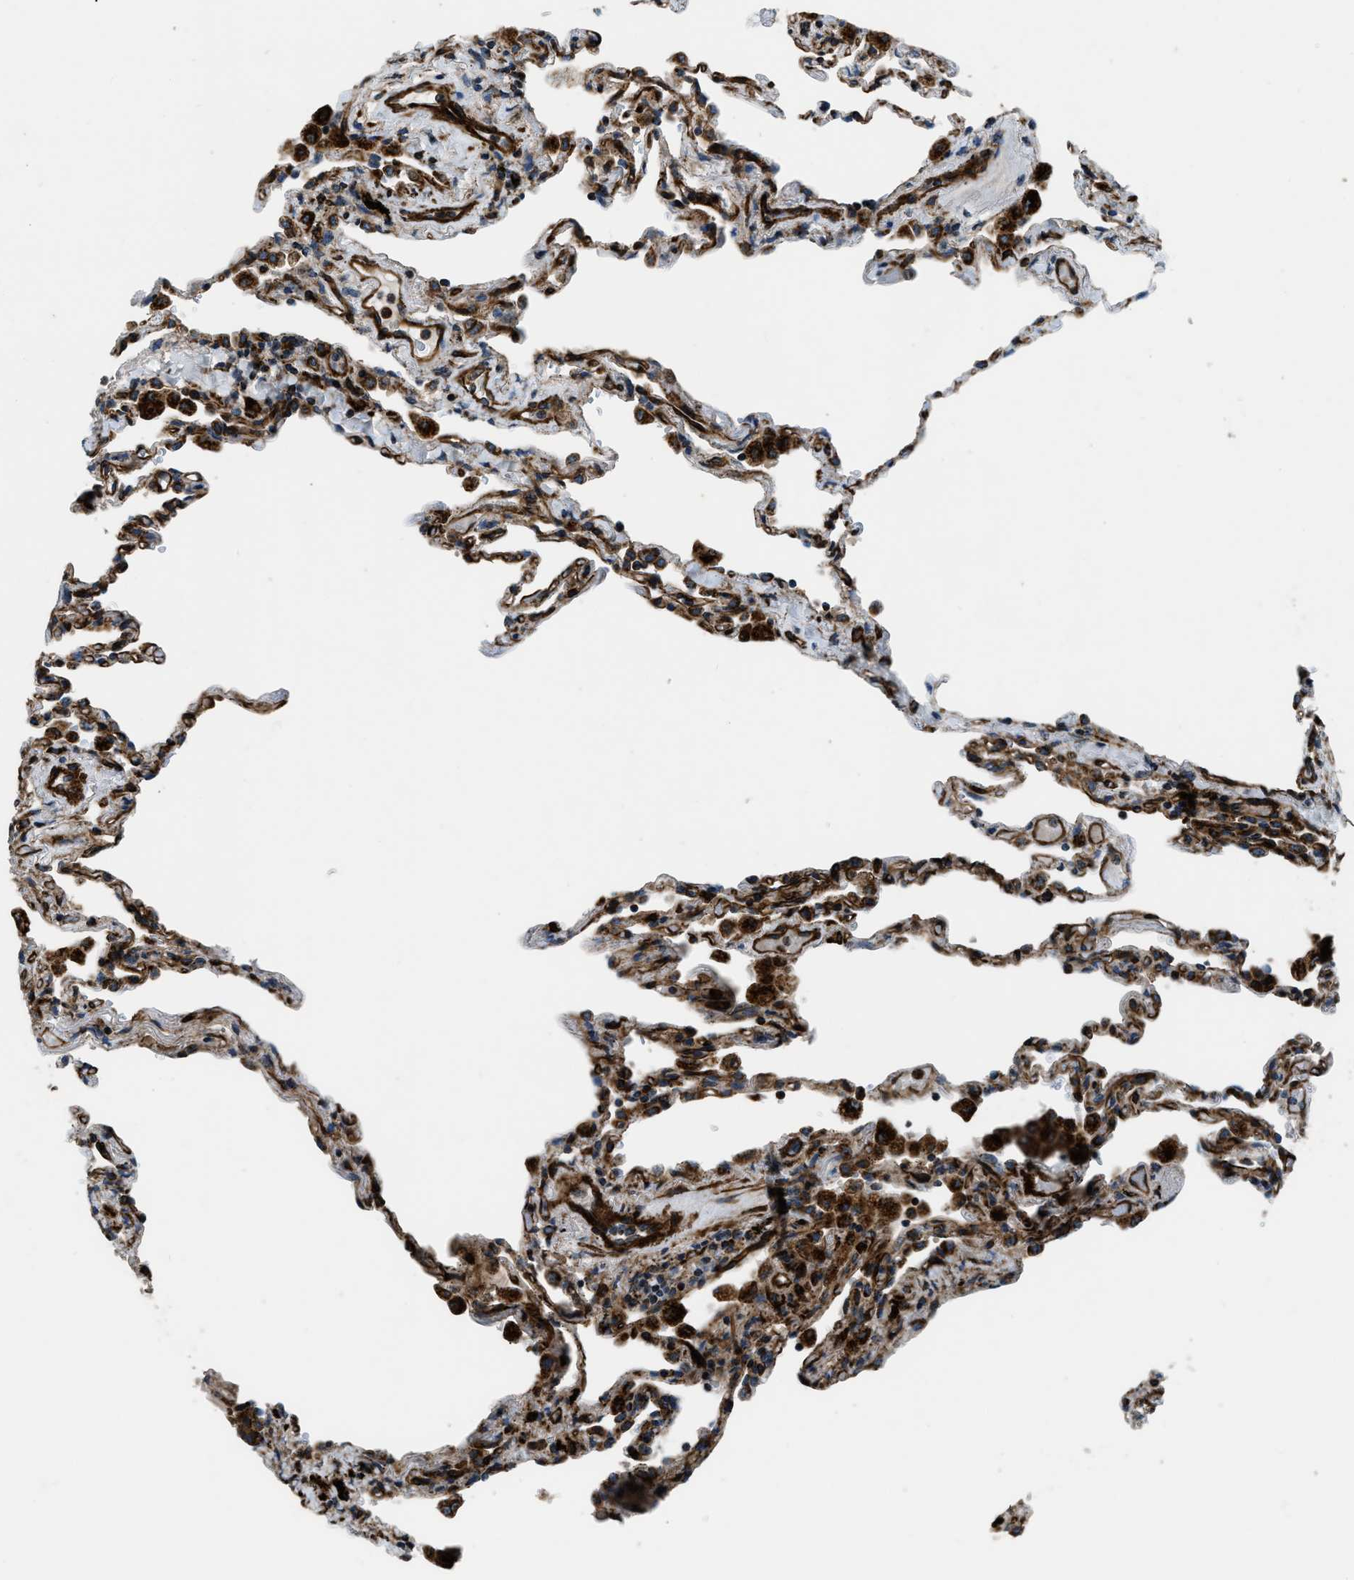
{"staining": {"intensity": "strong", "quantity": ">75%", "location": "cytoplasmic/membranous"}, "tissue": "lung", "cell_type": "Alveolar cells", "image_type": "normal", "snomed": [{"axis": "morphology", "description": "Normal tissue, NOS"}, {"axis": "topography", "description": "Lung"}], "caption": "An immunohistochemistry (IHC) image of unremarkable tissue is shown. Protein staining in brown shows strong cytoplasmic/membranous positivity in lung within alveolar cells.", "gene": "GSDME", "patient": {"sex": "male", "age": 59}}